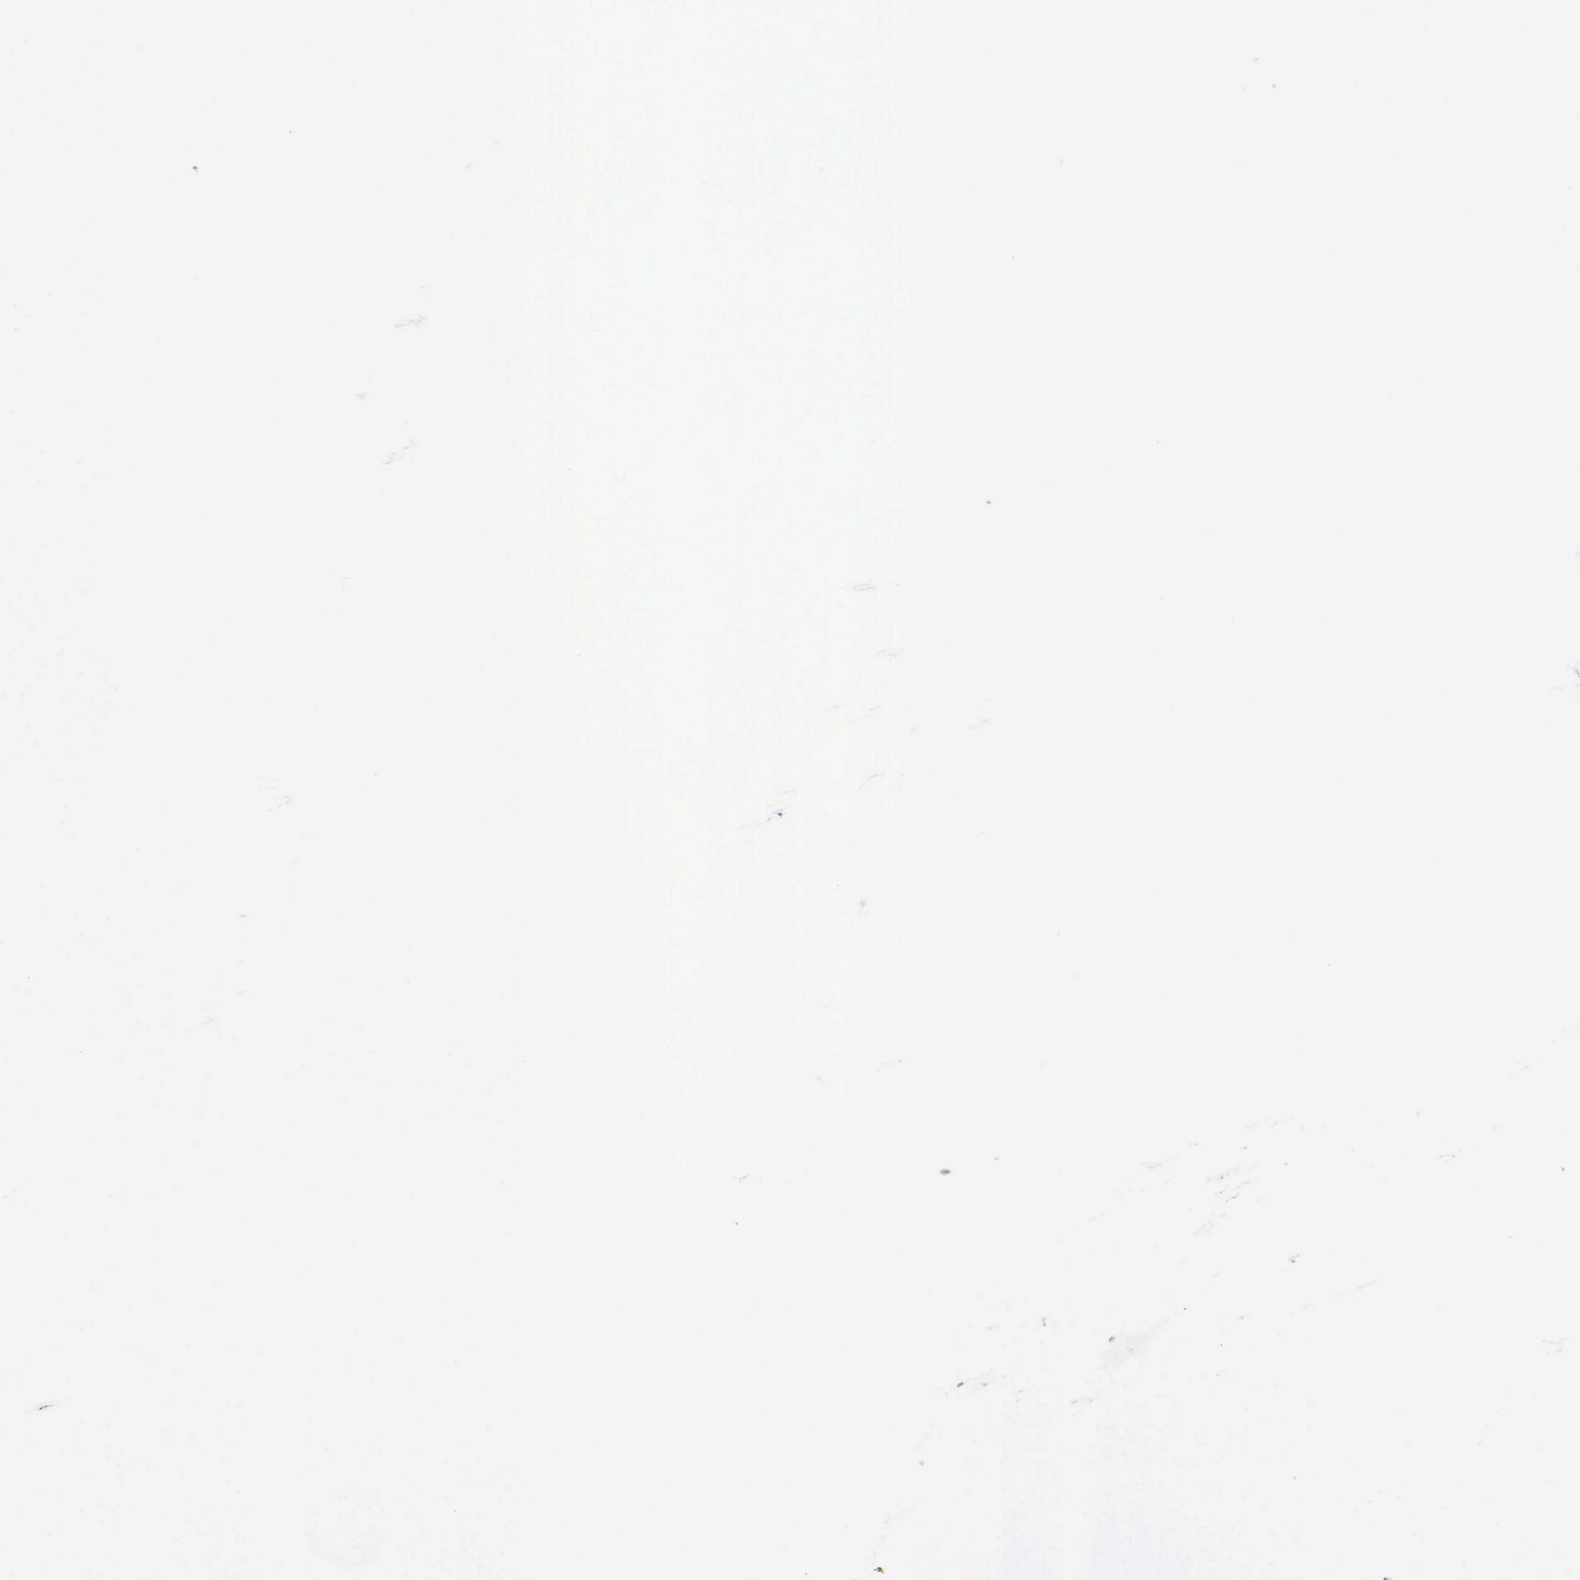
{"staining": {"intensity": "weak", "quantity": "<25%", "location": "cytoplasmic/membranous"}, "tissue": "pancreatic cancer", "cell_type": "Tumor cells", "image_type": "cancer", "snomed": [{"axis": "morphology", "description": "Adenocarcinoma, NOS"}, {"axis": "topography", "description": "Pancreas"}], "caption": "An immunohistochemistry (IHC) micrograph of pancreatic cancer is shown. There is no staining in tumor cells of pancreatic cancer.", "gene": "PITPNA", "patient": {"sex": "female", "age": 57}}